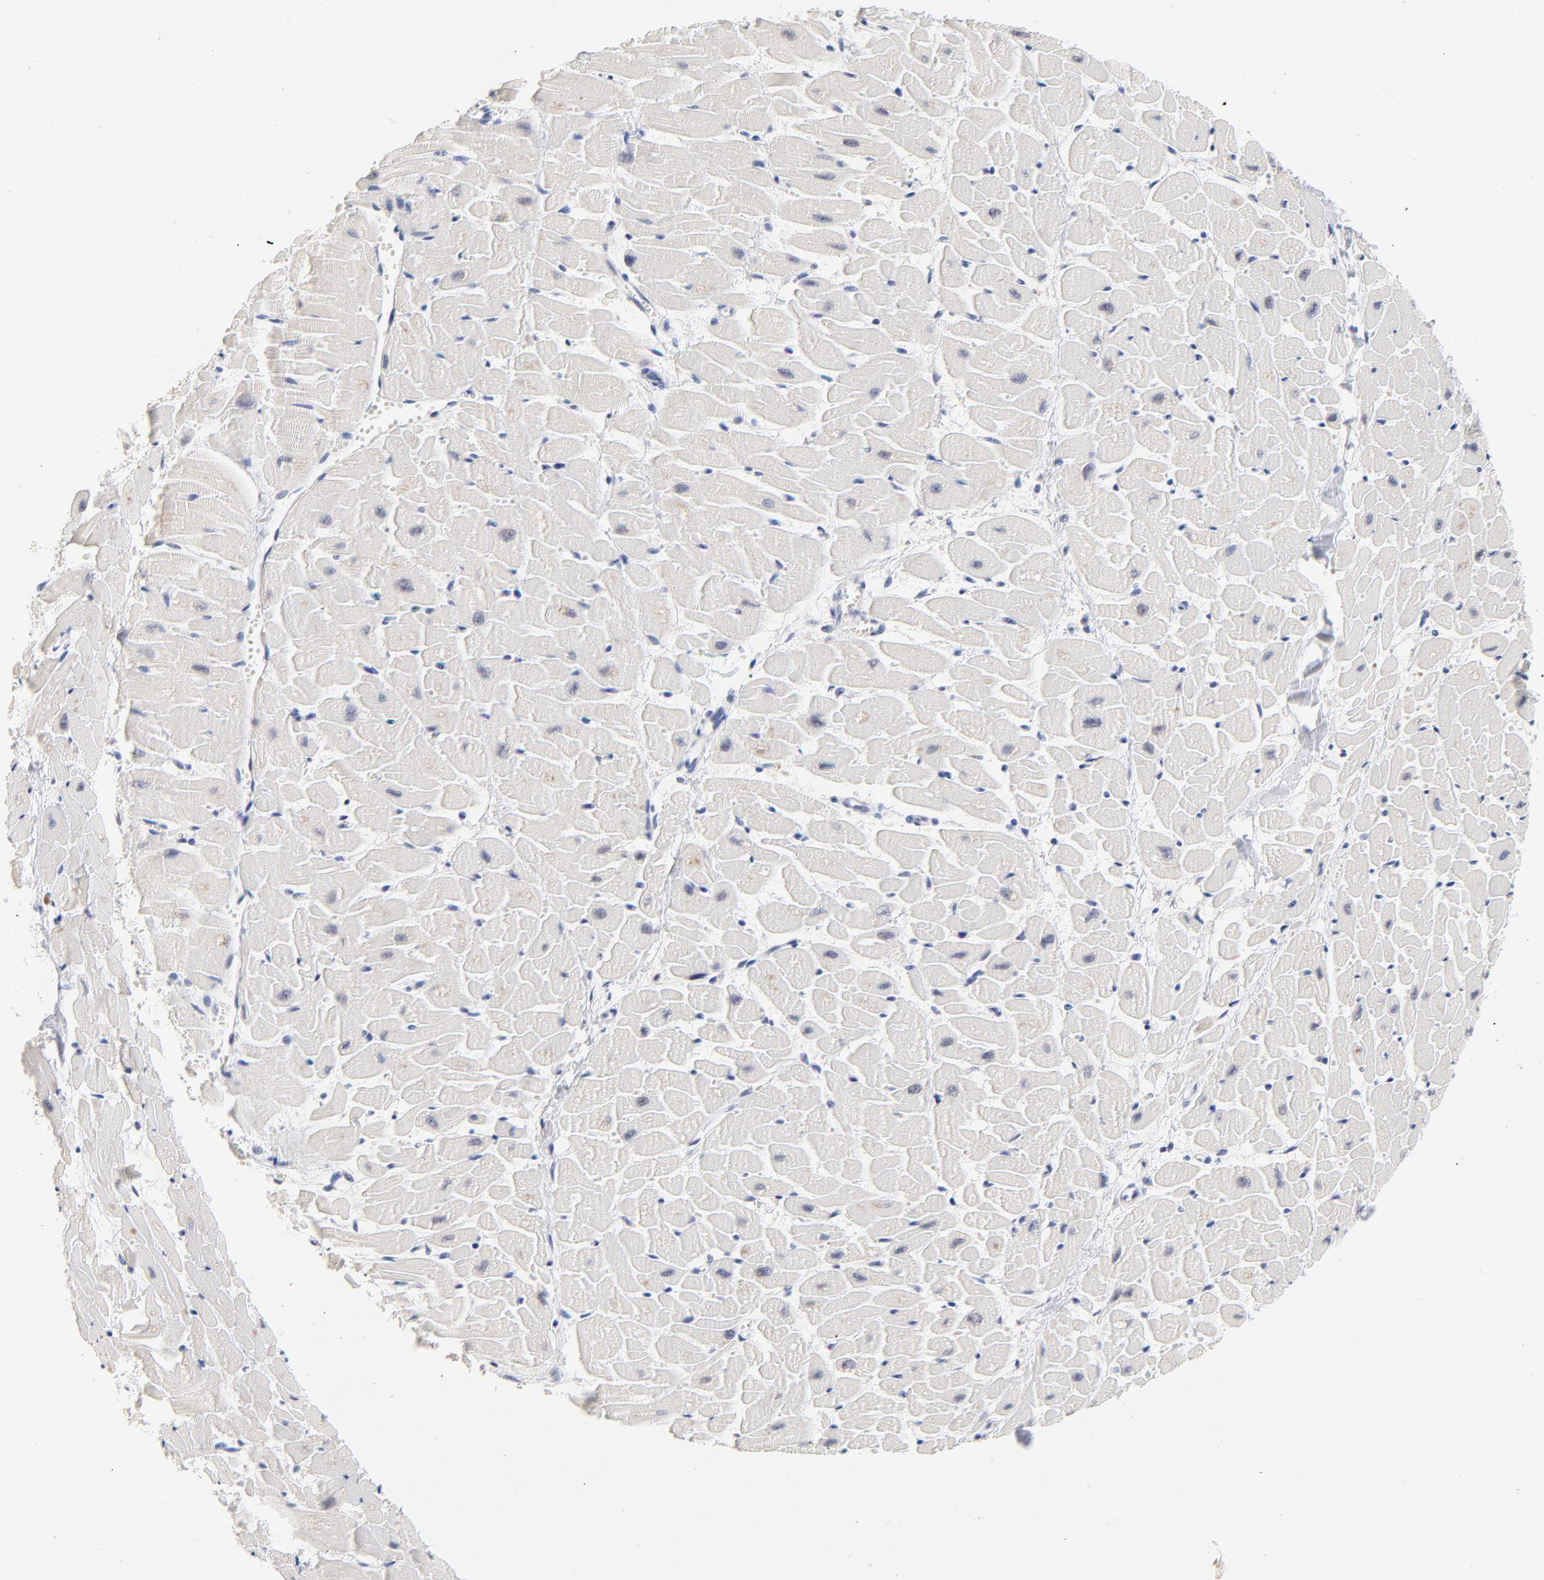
{"staining": {"intensity": "negative", "quantity": "none", "location": "none"}, "tissue": "heart muscle", "cell_type": "Cardiomyocytes", "image_type": "normal", "snomed": [{"axis": "morphology", "description": "Normal tissue, NOS"}, {"axis": "topography", "description": "Heart"}], "caption": "High magnification brightfield microscopy of normal heart muscle stained with DAB (brown) and counterstained with hematoxylin (blue): cardiomyocytes show no significant staining. (Brightfield microscopy of DAB (3,3'-diaminobenzidine) immunohistochemistry at high magnification).", "gene": "ORC2", "patient": {"sex": "female", "age": 19}}